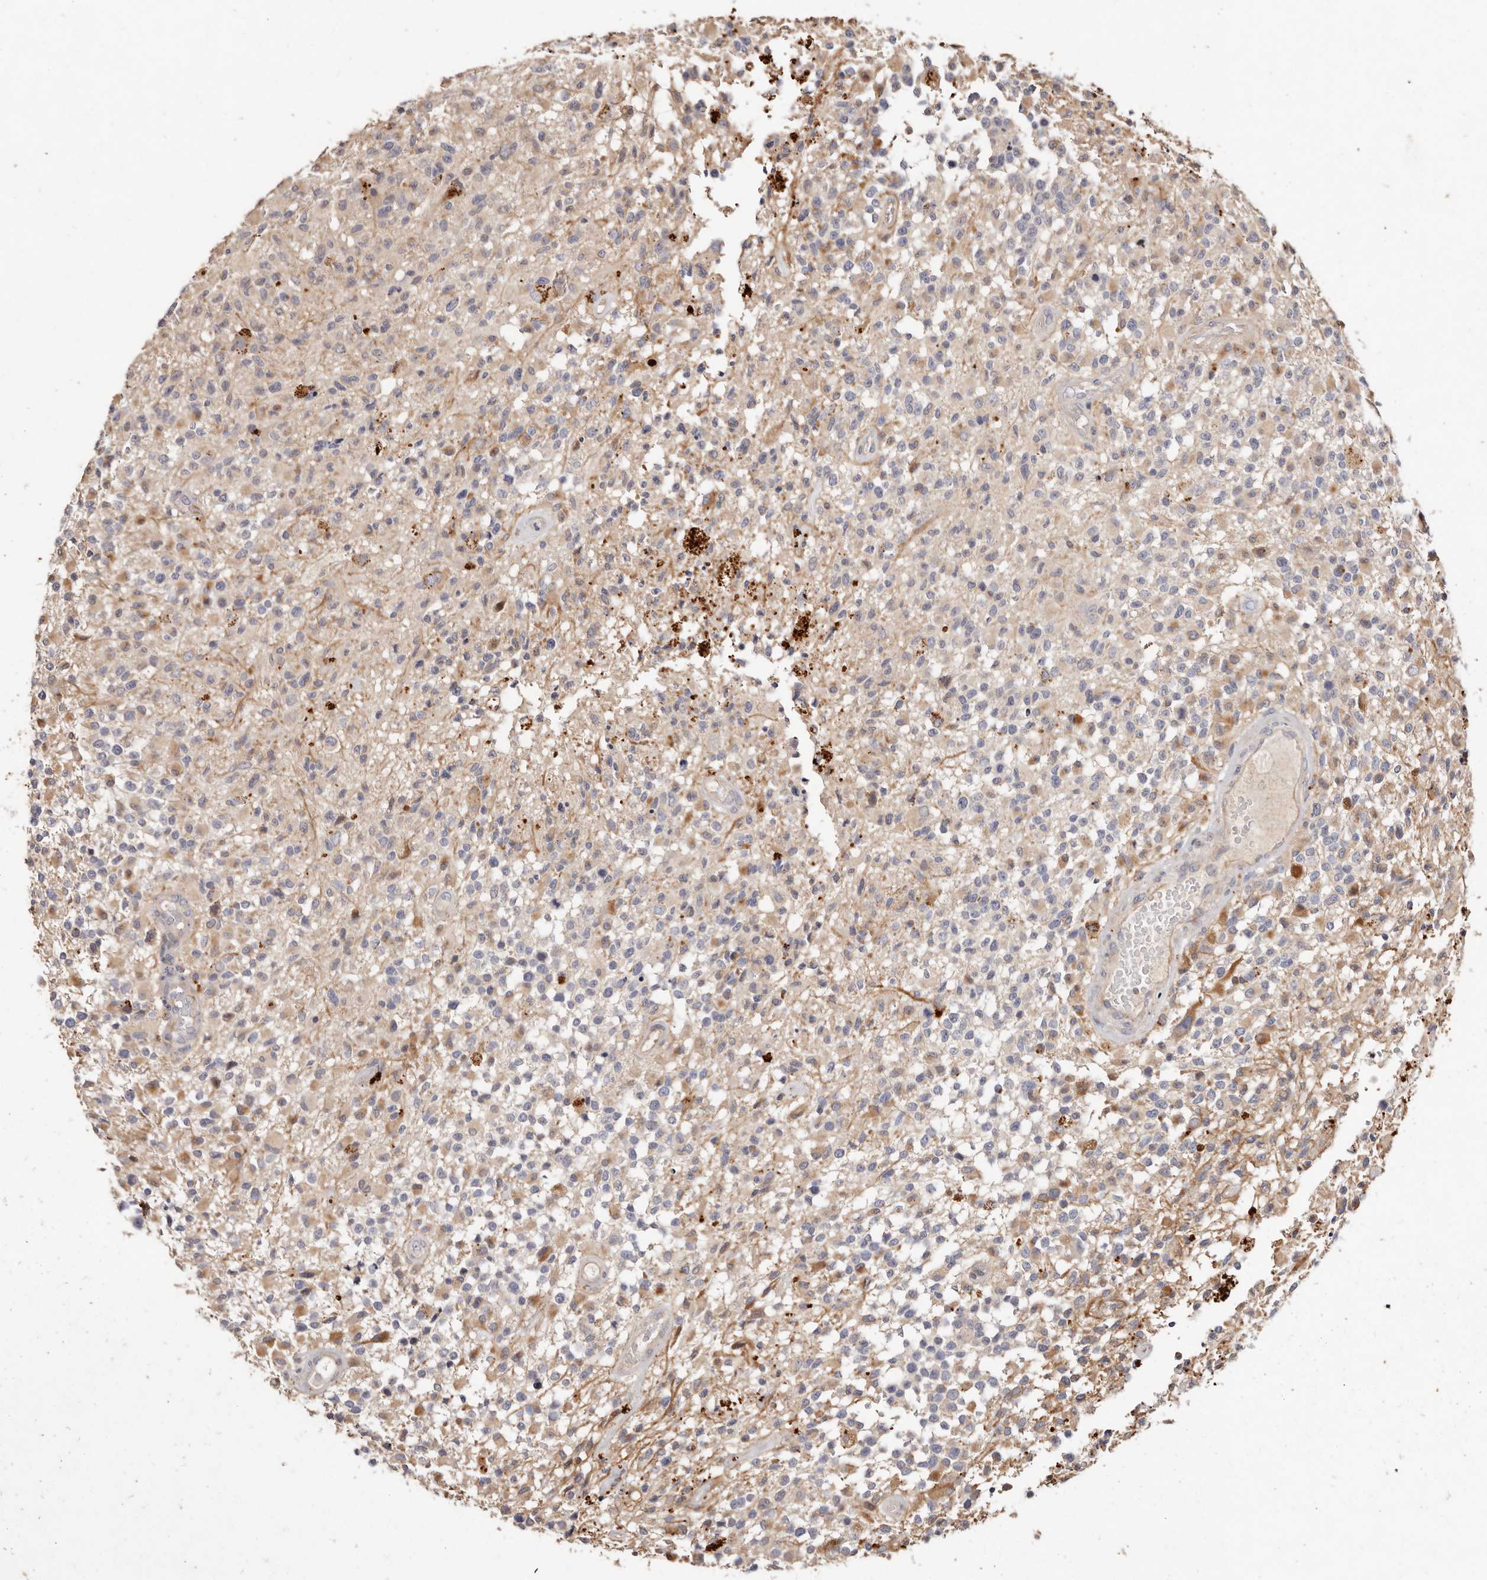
{"staining": {"intensity": "negative", "quantity": "none", "location": "none"}, "tissue": "glioma", "cell_type": "Tumor cells", "image_type": "cancer", "snomed": [{"axis": "morphology", "description": "Glioma, malignant, High grade"}, {"axis": "morphology", "description": "Glioblastoma, NOS"}, {"axis": "topography", "description": "Brain"}], "caption": "Human glioma stained for a protein using IHC shows no expression in tumor cells.", "gene": "THBS3", "patient": {"sex": "male", "age": 60}}